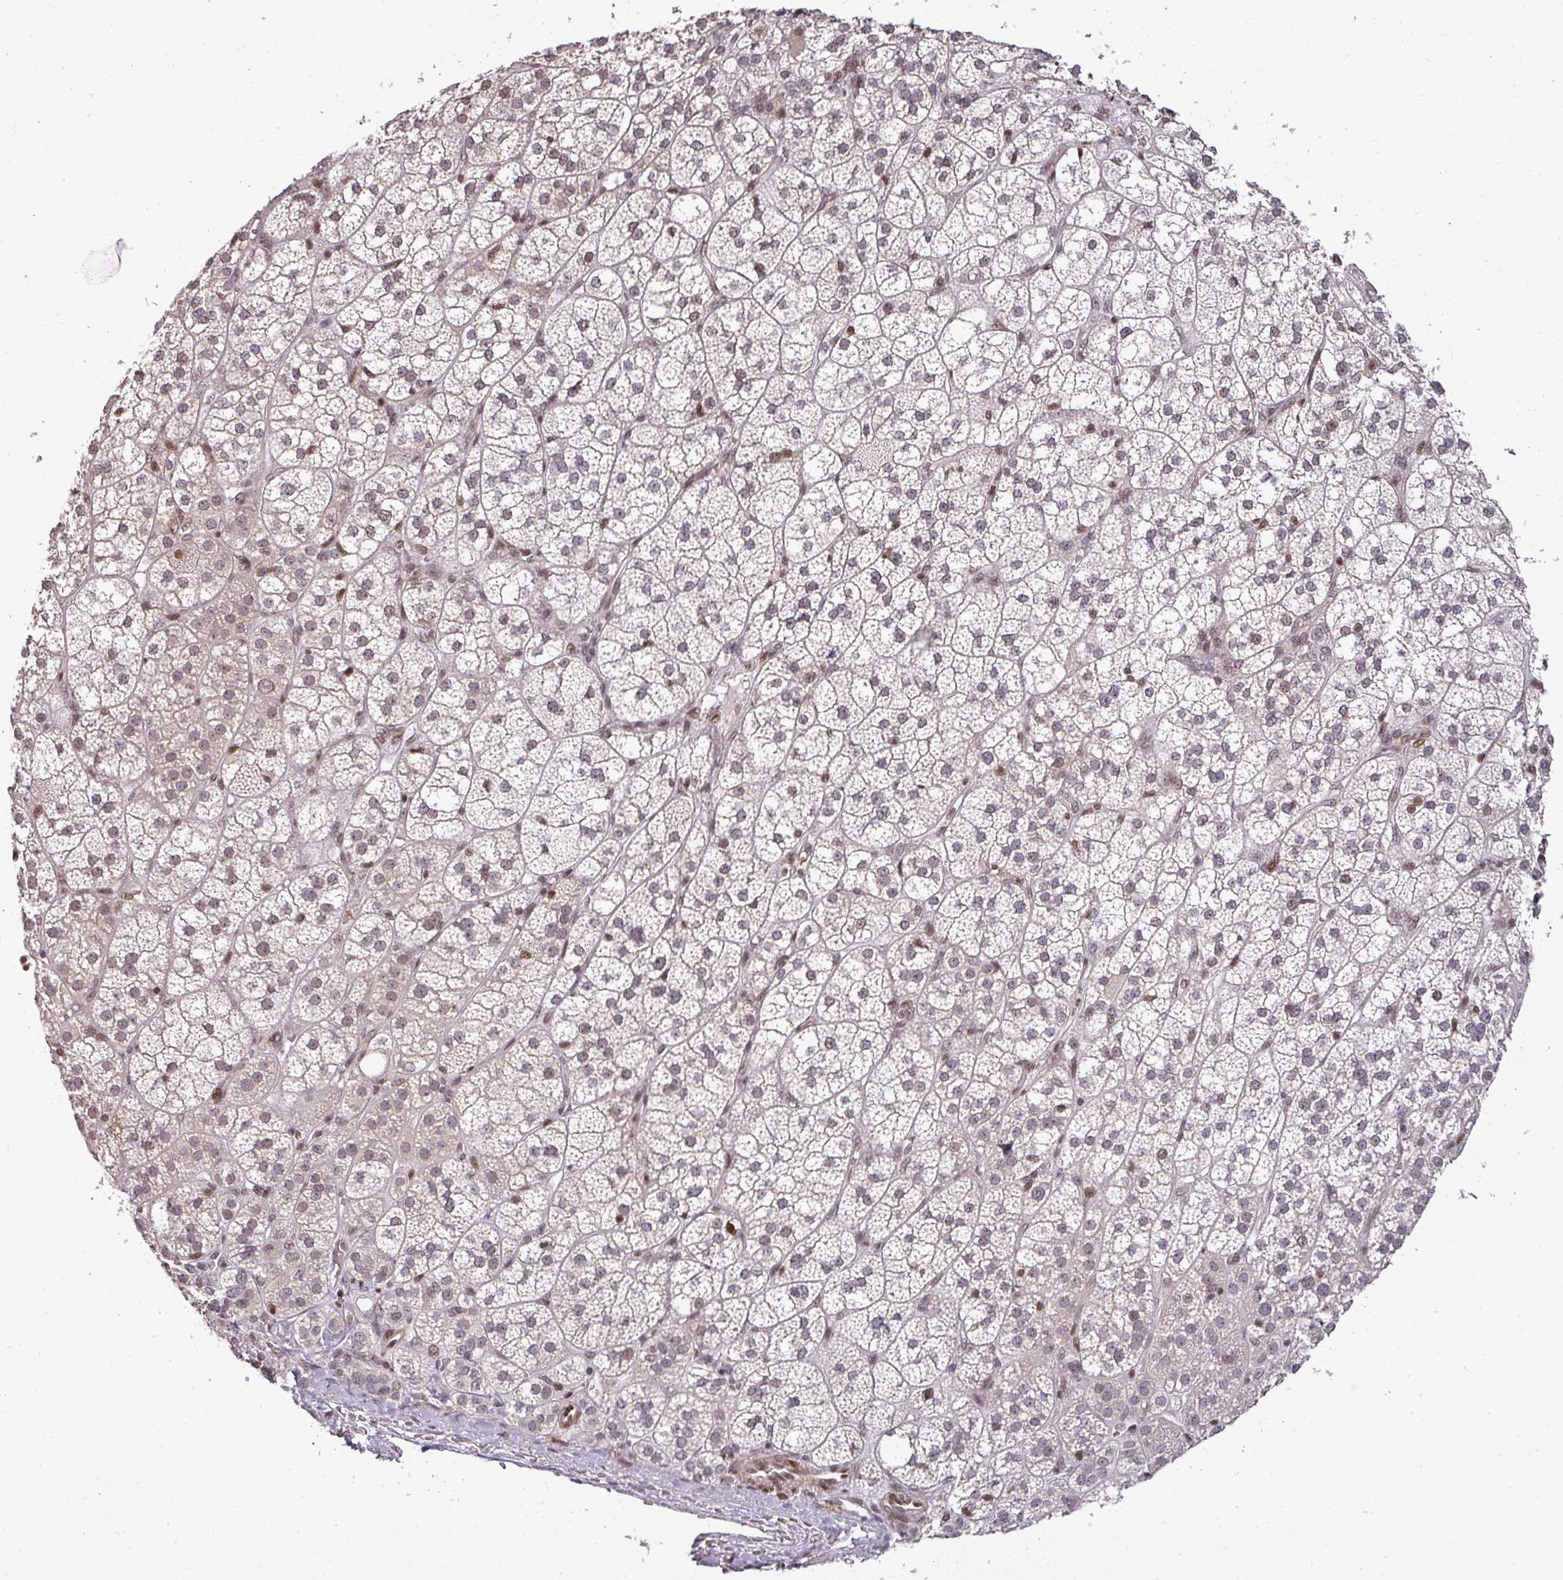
{"staining": {"intensity": "weak", "quantity": ">75%", "location": "nuclear"}, "tissue": "adrenal gland", "cell_type": "Glandular cells", "image_type": "normal", "snomed": [{"axis": "morphology", "description": "Normal tissue, NOS"}, {"axis": "topography", "description": "Adrenal gland"}], "caption": "DAB immunohistochemical staining of normal adrenal gland shows weak nuclear protein staining in about >75% of glandular cells. The staining was performed using DAB, with brown indicating positive protein expression. Nuclei are stained blue with hematoxylin.", "gene": "GPRIN2", "patient": {"sex": "female", "age": 60}}